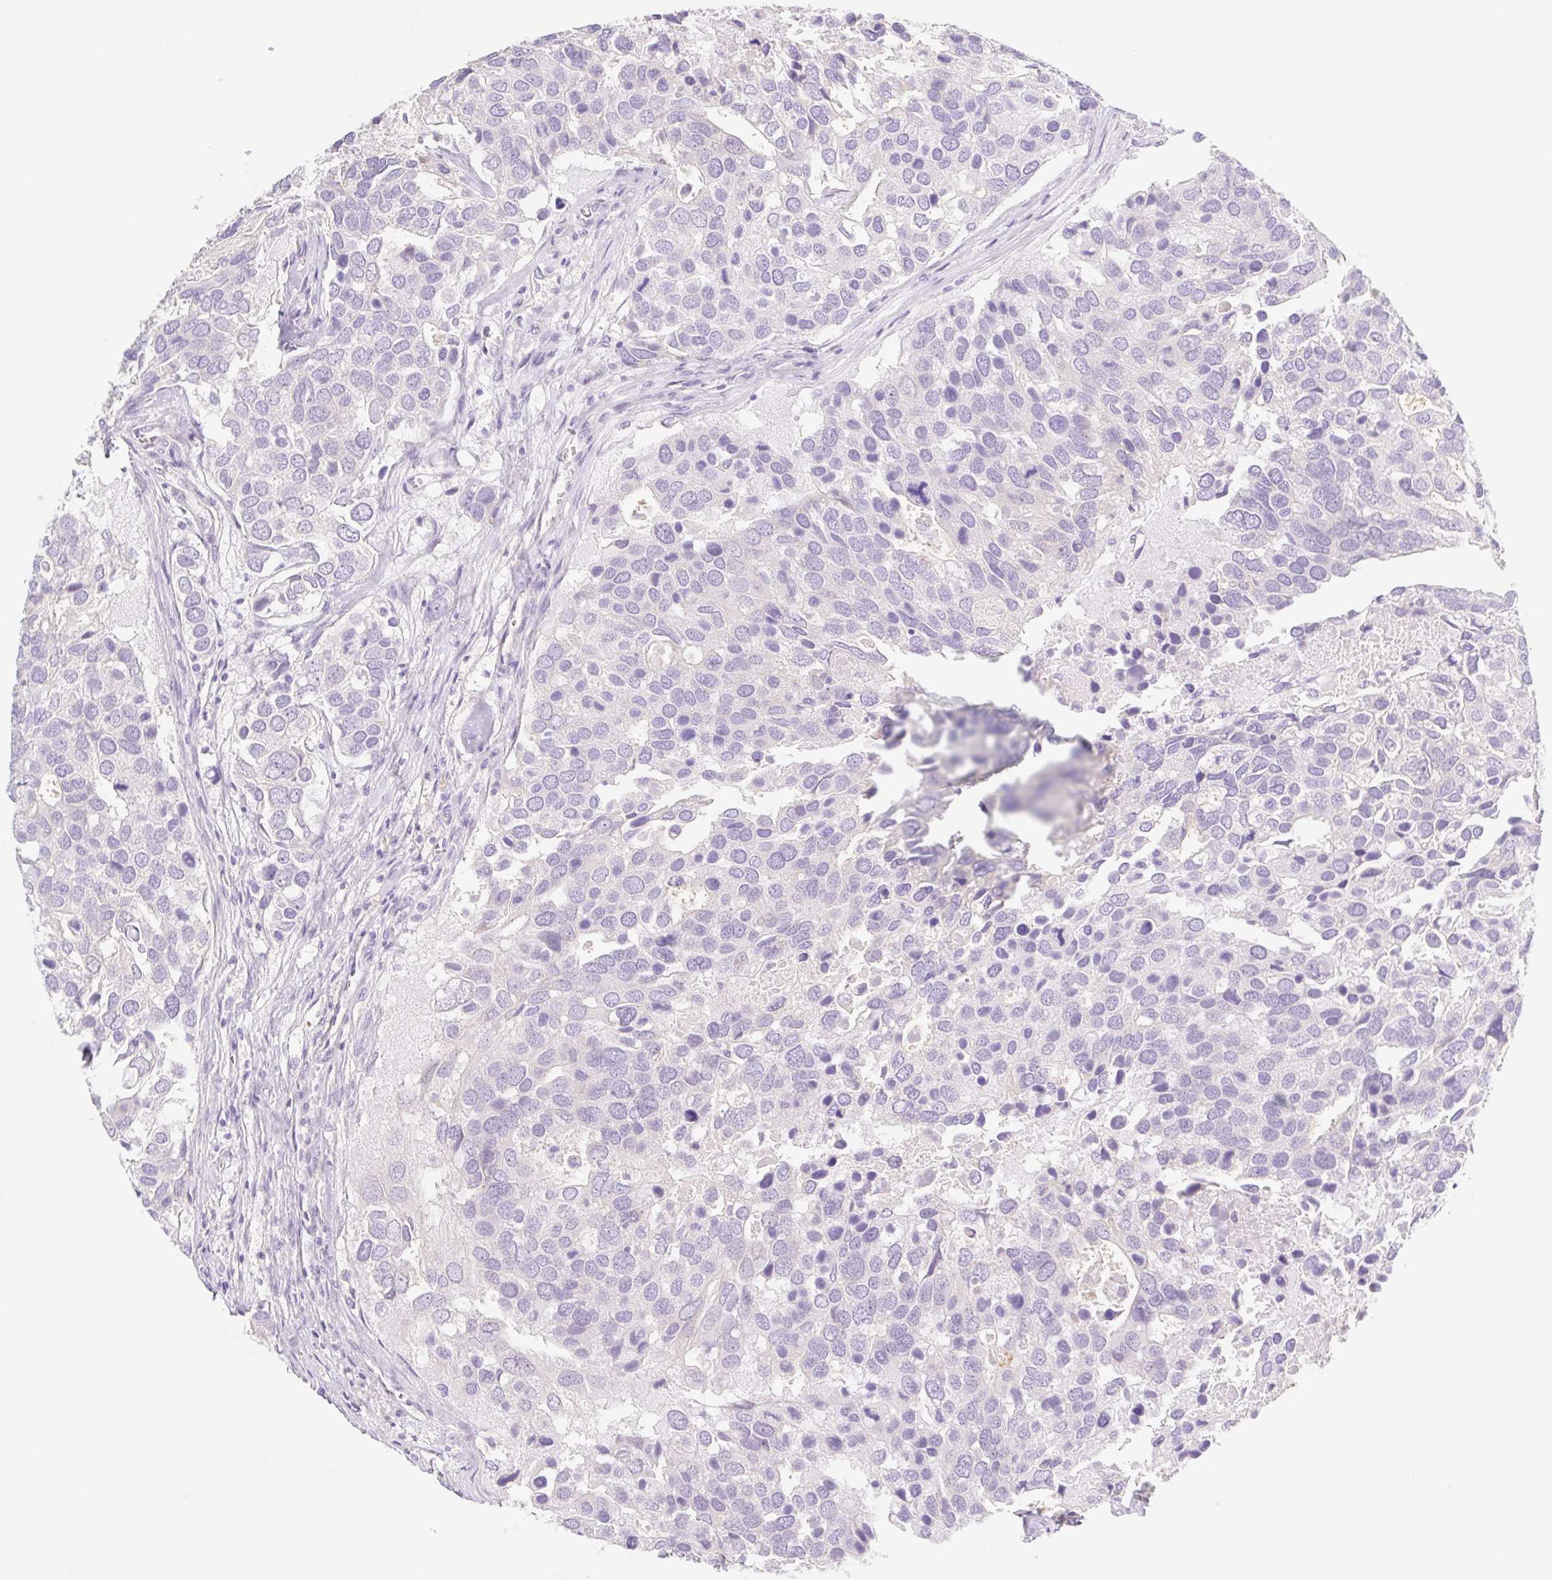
{"staining": {"intensity": "negative", "quantity": "none", "location": "none"}, "tissue": "breast cancer", "cell_type": "Tumor cells", "image_type": "cancer", "snomed": [{"axis": "morphology", "description": "Duct carcinoma"}, {"axis": "topography", "description": "Breast"}], "caption": "This is an immunohistochemistry (IHC) image of breast cancer (invasive ductal carcinoma). There is no positivity in tumor cells.", "gene": "LYVE1", "patient": {"sex": "female", "age": 83}}